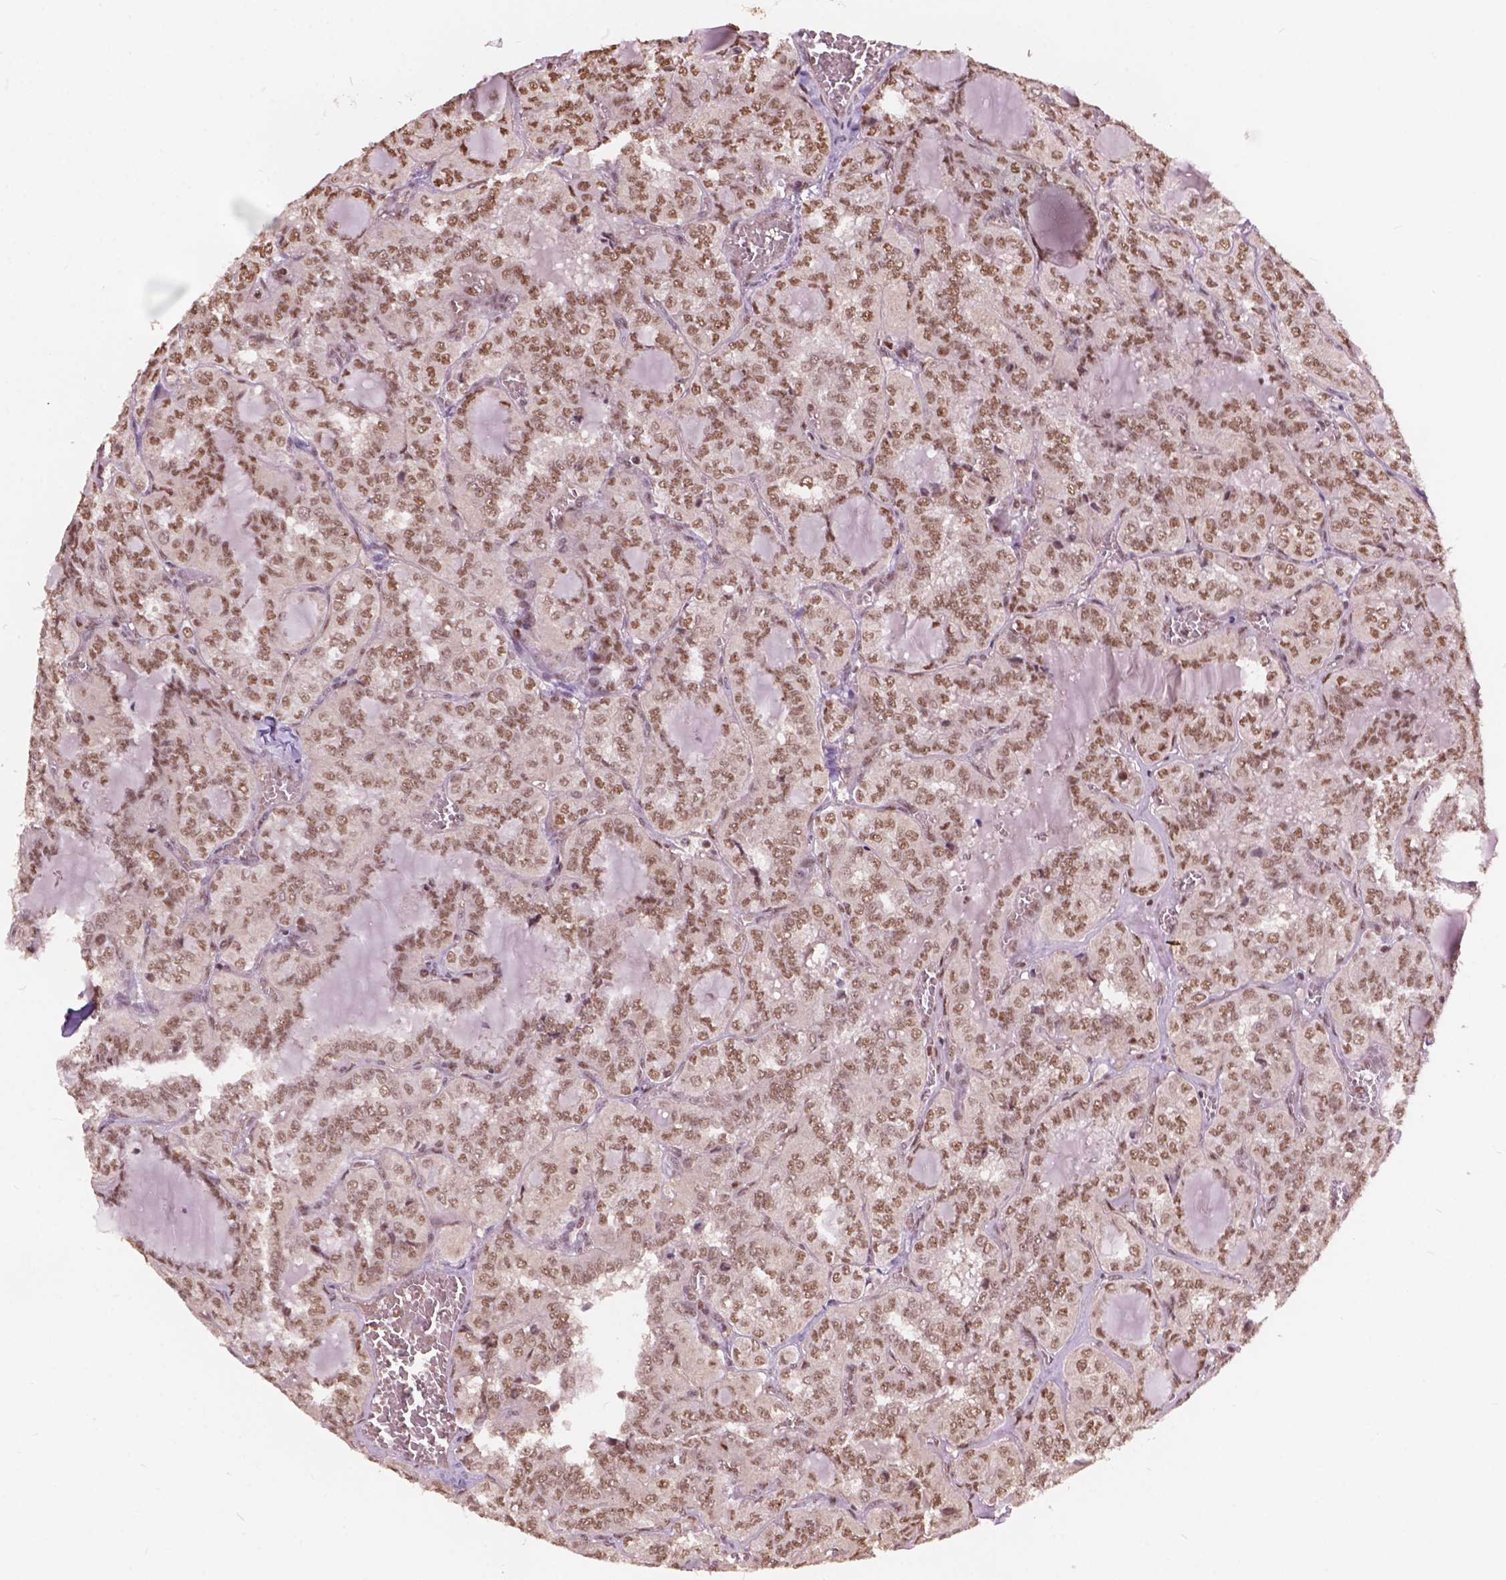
{"staining": {"intensity": "moderate", "quantity": ">75%", "location": "nuclear"}, "tissue": "thyroid cancer", "cell_type": "Tumor cells", "image_type": "cancer", "snomed": [{"axis": "morphology", "description": "Papillary adenocarcinoma, NOS"}, {"axis": "topography", "description": "Thyroid gland"}], "caption": "DAB (3,3'-diaminobenzidine) immunohistochemical staining of human thyroid papillary adenocarcinoma reveals moderate nuclear protein positivity in approximately >75% of tumor cells. Immunohistochemistry (ihc) stains the protein of interest in brown and the nuclei are stained blue.", "gene": "ANP32B", "patient": {"sex": "female", "age": 41}}